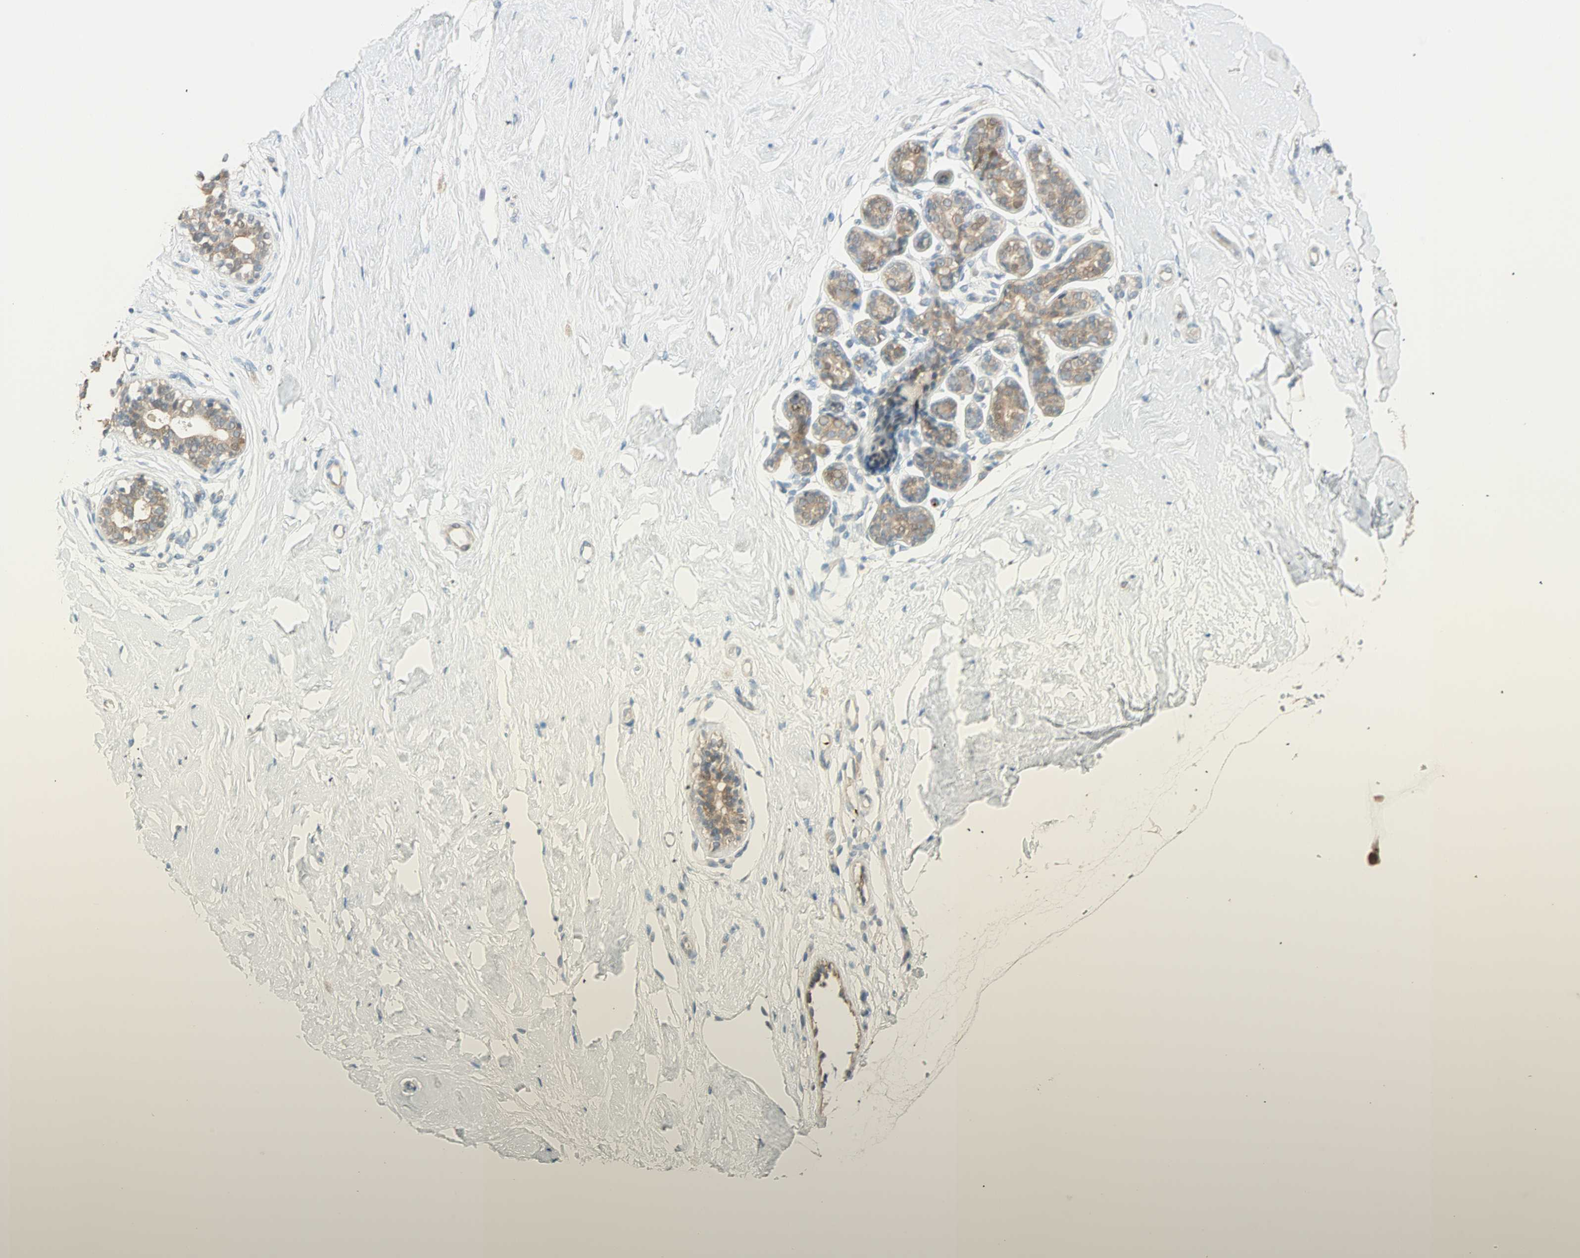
{"staining": {"intensity": "negative", "quantity": "none", "location": "none"}, "tissue": "breast", "cell_type": "Adipocytes", "image_type": "normal", "snomed": [{"axis": "morphology", "description": "Normal tissue, NOS"}, {"axis": "topography", "description": "Breast"}], "caption": "Human breast stained for a protein using IHC reveals no staining in adipocytes.", "gene": "RAD18", "patient": {"sex": "female", "age": 23}}